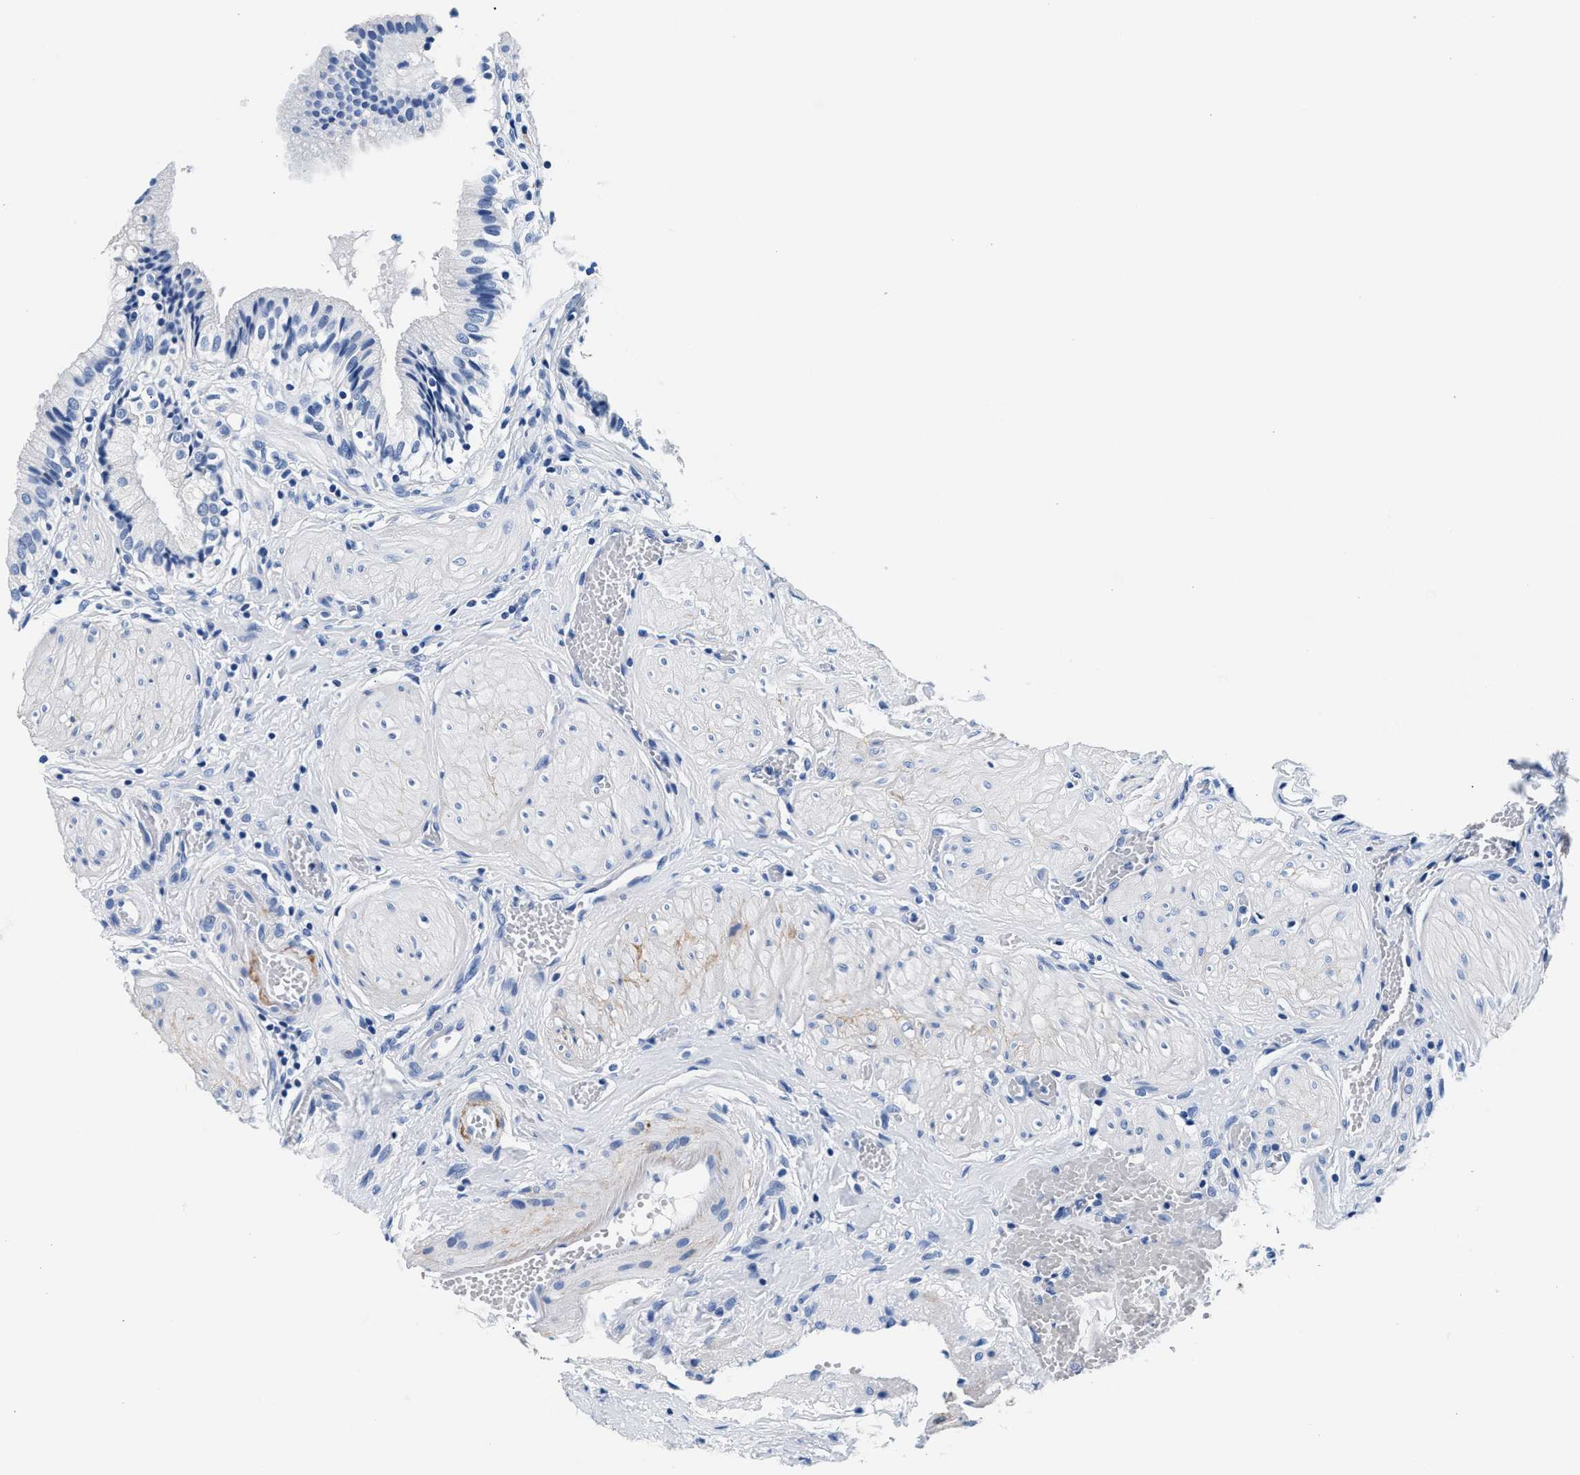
{"staining": {"intensity": "weak", "quantity": "<25%", "location": "cytoplasmic/membranous"}, "tissue": "gallbladder", "cell_type": "Glandular cells", "image_type": "normal", "snomed": [{"axis": "morphology", "description": "Normal tissue, NOS"}, {"axis": "topography", "description": "Gallbladder"}], "caption": "Gallbladder was stained to show a protein in brown. There is no significant expression in glandular cells. (DAB (3,3'-diaminobenzidine) IHC, high magnification).", "gene": "TNR", "patient": {"sex": "male", "age": 65}}